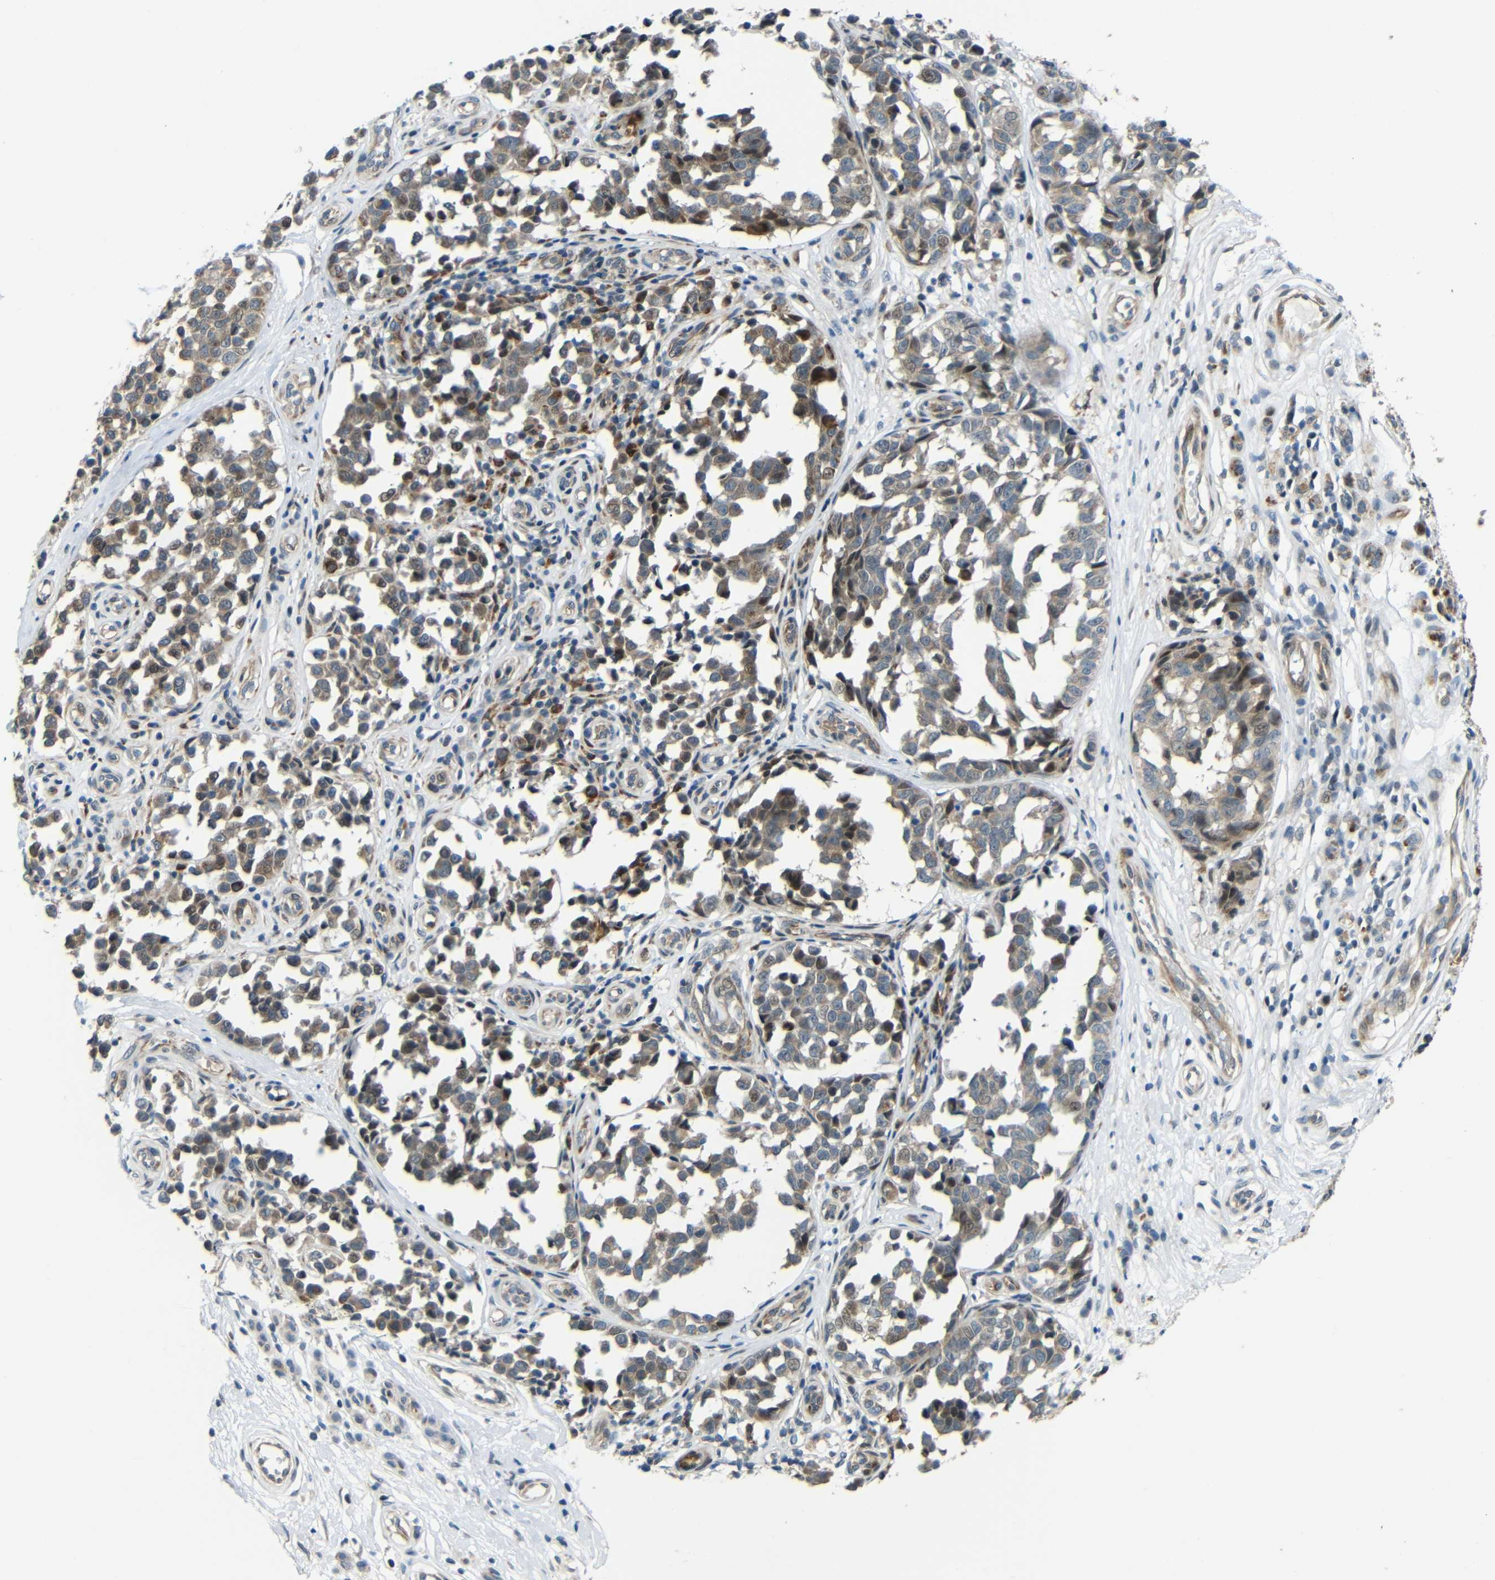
{"staining": {"intensity": "moderate", "quantity": ">75%", "location": "cytoplasmic/membranous"}, "tissue": "melanoma", "cell_type": "Tumor cells", "image_type": "cancer", "snomed": [{"axis": "morphology", "description": "Malignant melanoma, NOS"}, {"axis": "topography", "description": "Skin"}], "caption": "A brown stain highlights moderate cytoplasmic/membranous positivity of a protein in human malignant melanoma tumor cells. The protein is stained brown, and the nuclei are stained in blue (DAB IHC with brightfield microscopy, high magnification).", "gene": "SYDE1", "patient": {"sex": "female", "age": 64}}